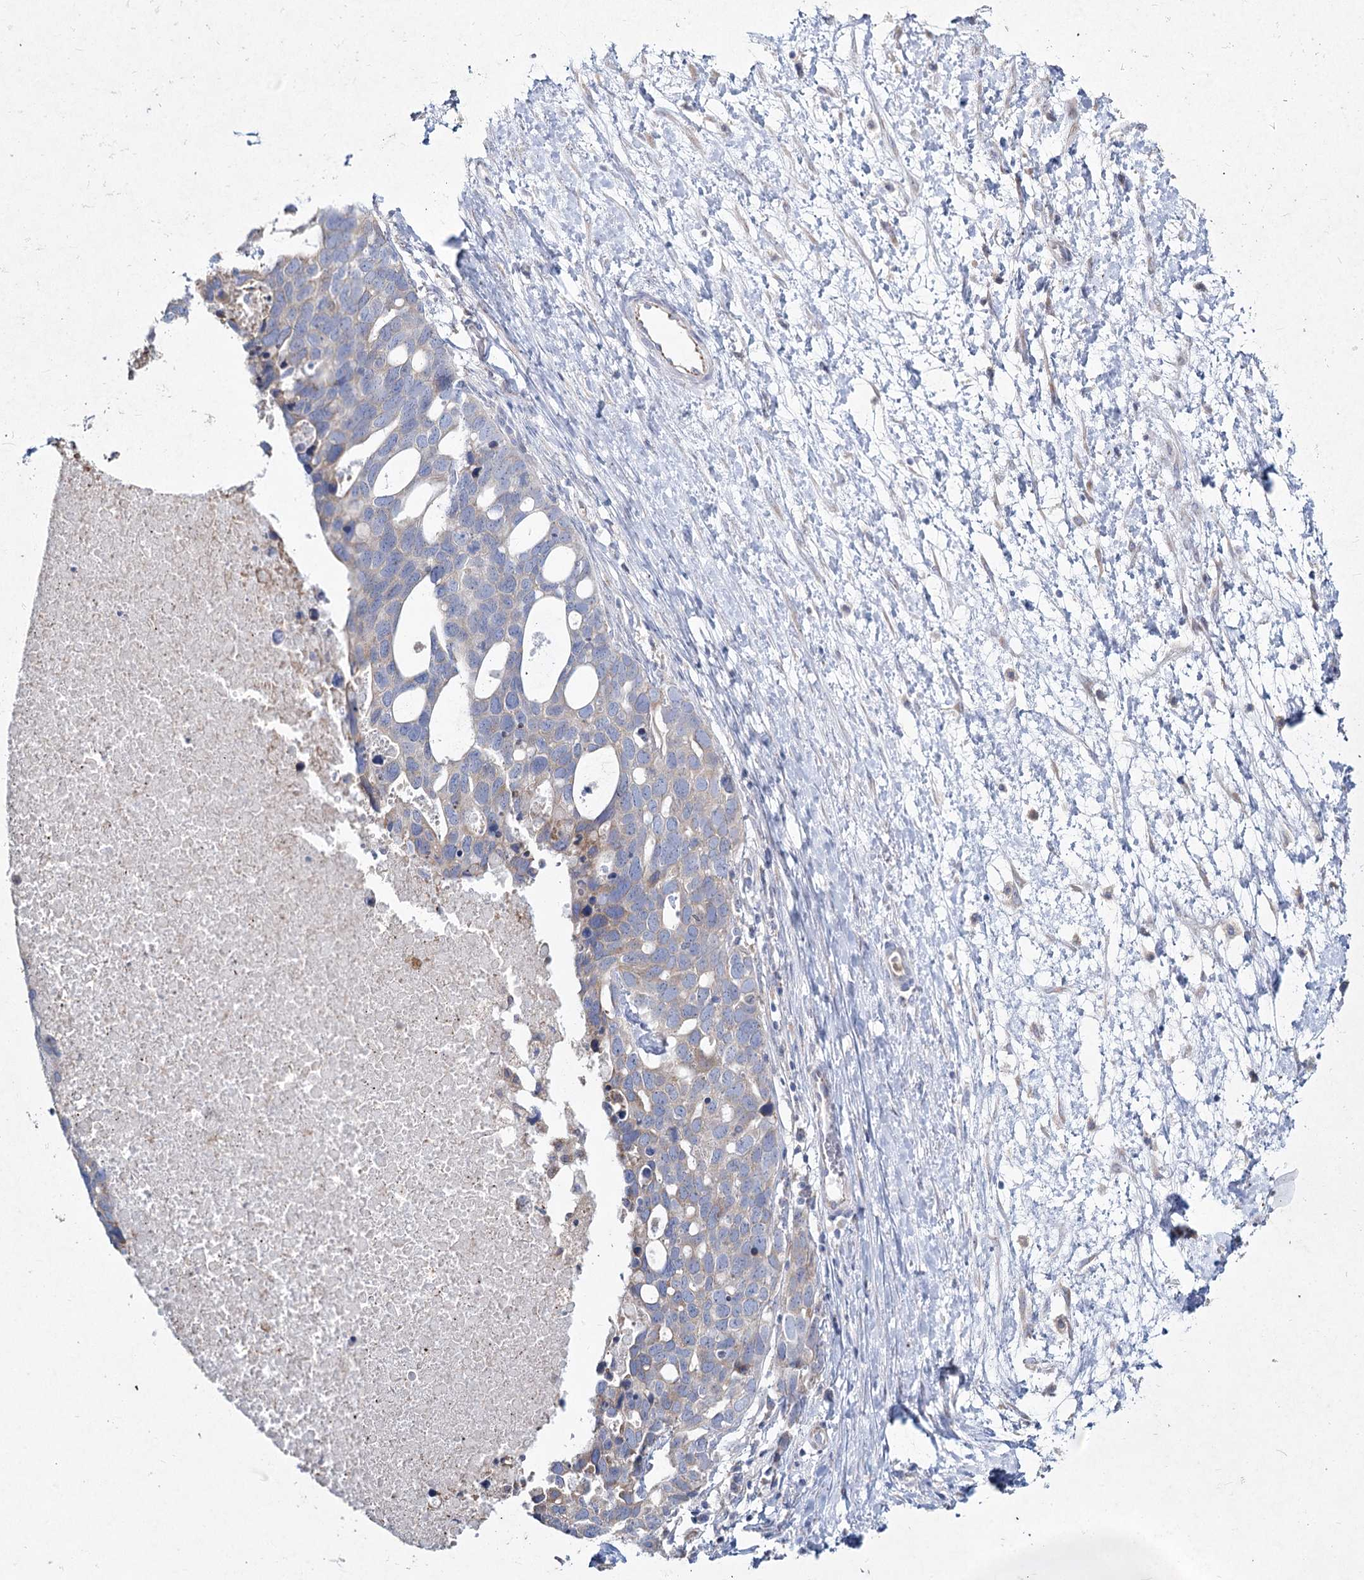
{"staining": {"intensity": "negative", "quantity": "none", "location": "none"}, "tissue": "ovarian cancer", "cell_type": "Tumor cells", "image_type": "cancer", "snomed": [{"axis": "morphology", "description": "Cystadenocarcinoma, serous, NOS"}, {"axis": "topography", "description": "Ovary"}], "caption": "Ovarian cancer (serous cystadenocarcinoma) was stained to show a protein in brown. There is no significant expression in tumor cells. (Brightfield microscopy of DAB immunohistochemistry at high magnification).", "gene": "NIPAL4", "patient": {"sex": "female", "age": 54}}